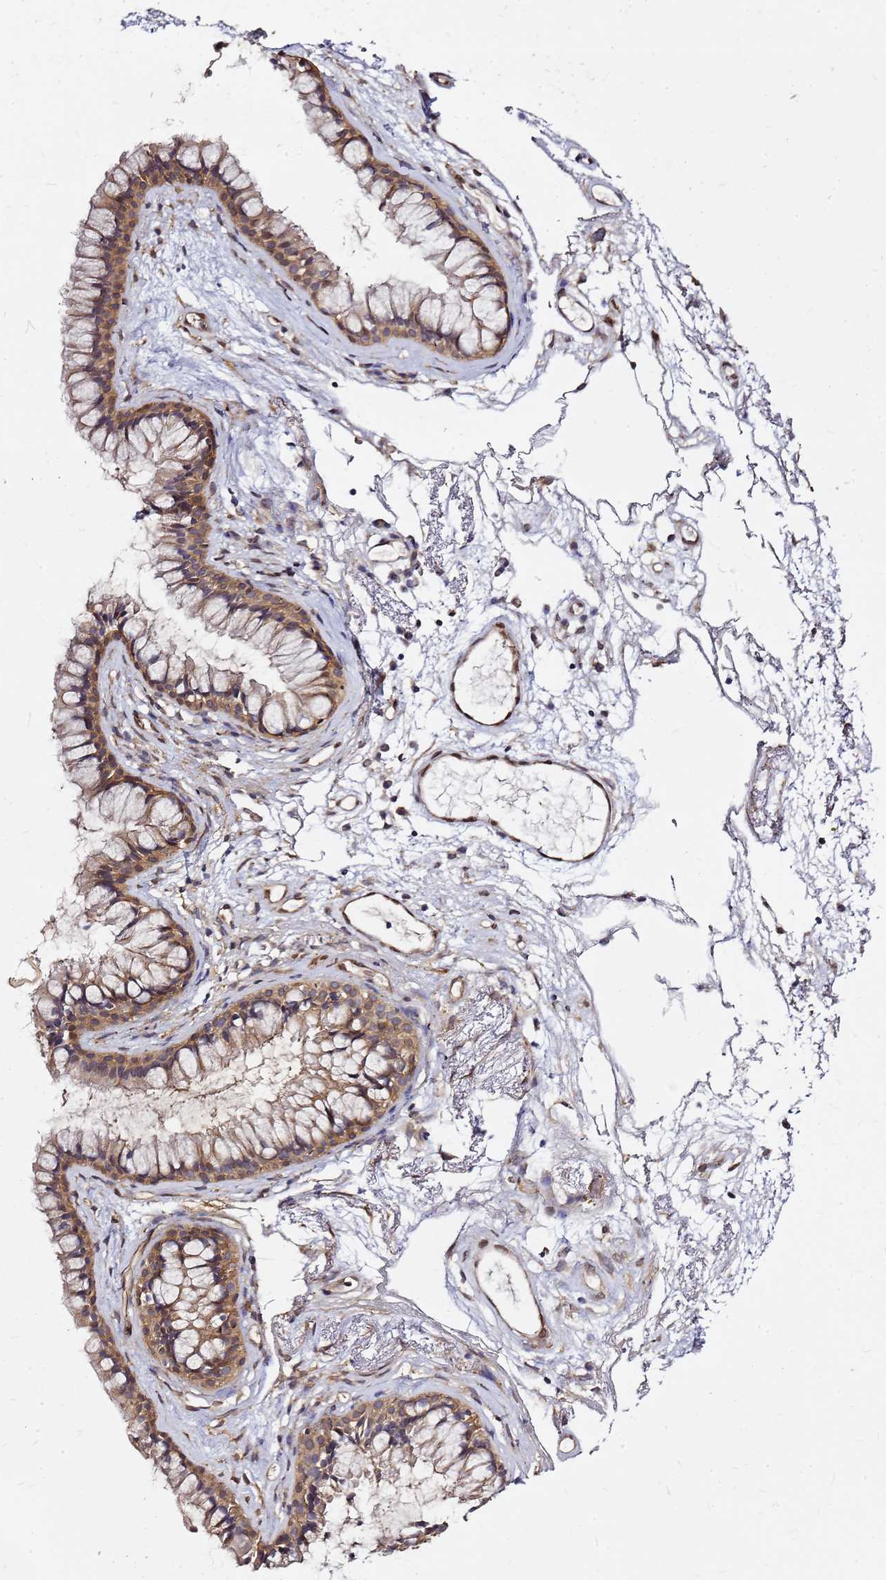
{"staining": {"intensity": "moderate", "quantity": ">75%", "location": "cytoplasmic/membranous"}, "tissue": "nasopharynx", "cell_type": "Respiratory epithelial cells", "image_type": "normal", "snomed": [{"axis": "morphology", "description": "Normal tissue, NOS"}, {"axis": "topography", "description": "Nasopharynx"}], "caption": "This photomicrograph reveals IHC staining of benign nasopharynx, with medium moderate cytoplasmic/membranous expression in approximately >75% of respiratory epithelial cells.", "gene": "NUDT14", "patient": {"sex": "male", "age": 82}}